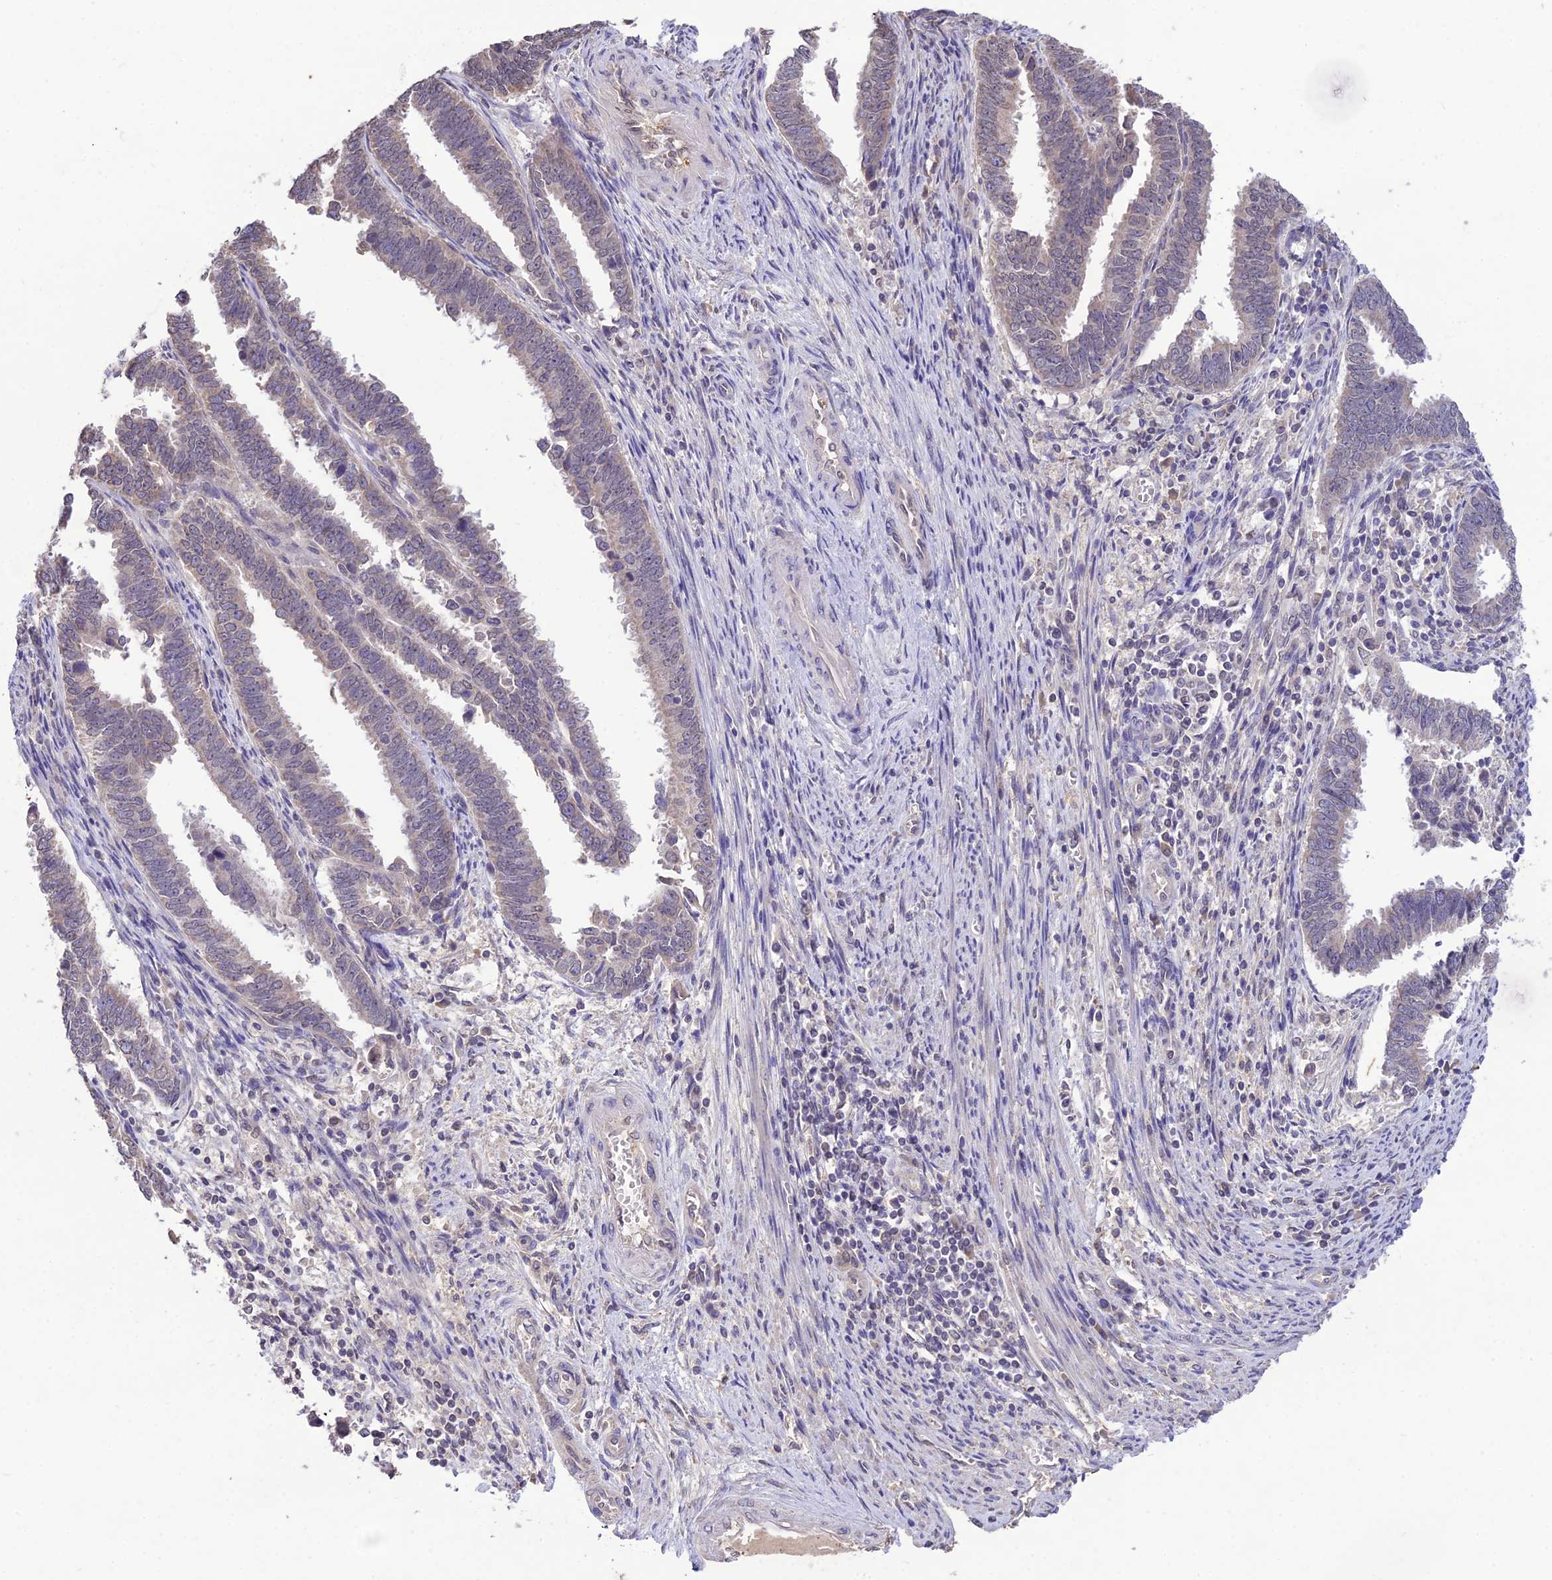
{"staining": {"intensity": "weak", "quantity": "25%-75%", "location": "cytoplasmic/membranous"}, "tissue": "endometrial cancer", "cell_type": "Tumor cells", "image_type": "cancer", "snomed": [{"axis": "morphology", "description": "Adenocarcinoma, NOS"}, {"axis": "topography", "description": "Endometrium"}], "caption": "Tumor cells reveal low levels of weak cytoplasmic/membranous positivity in about 25%-75% of cells in human adenocarcinoma (endometrial).", "gene": "PGK1", "patient": {"sex": "female", "age": 75}}